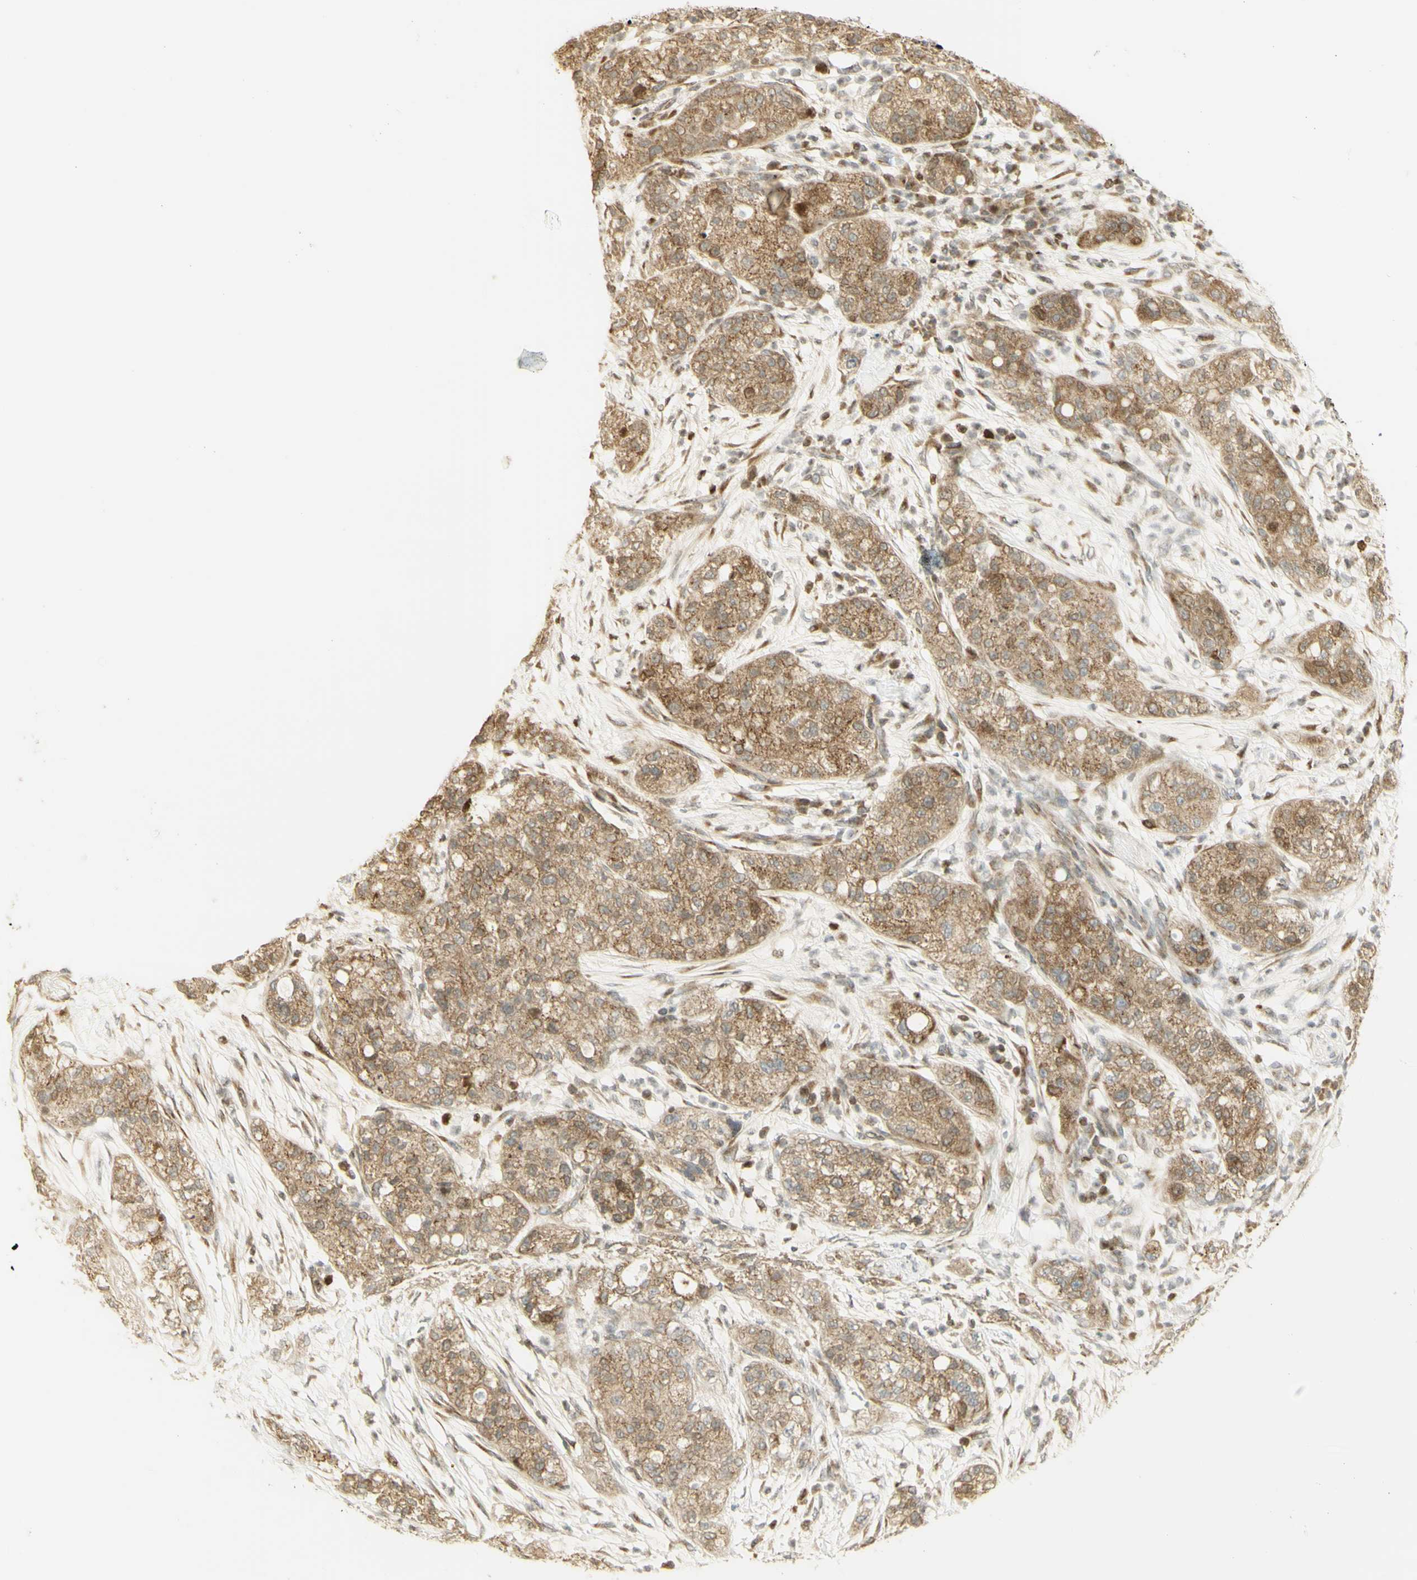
{"staining": {"intensity": "moderate", "quantity": ">75%", "location": "cytoplasmic/membranous,nuclear"}, "tissue": "pancreatic cancer", "cell_type": "Tumor cells", "image_type": "cancer", "snomed": [{"axis": "morphology", "description": "Adenocarcinoma, NOS"}, {"axis": "topography", "description": "Pancreas"}], "caption": "A micrograph showing moderate cytoplasmic/membranous and nuclear positivity in about >75% of tumor cells in pancreatic adenocarcinoma, as visualized by brown immunohistochemical staining.", "gene": "KIF11", "patient": {"sex": "female", "age": 78}}